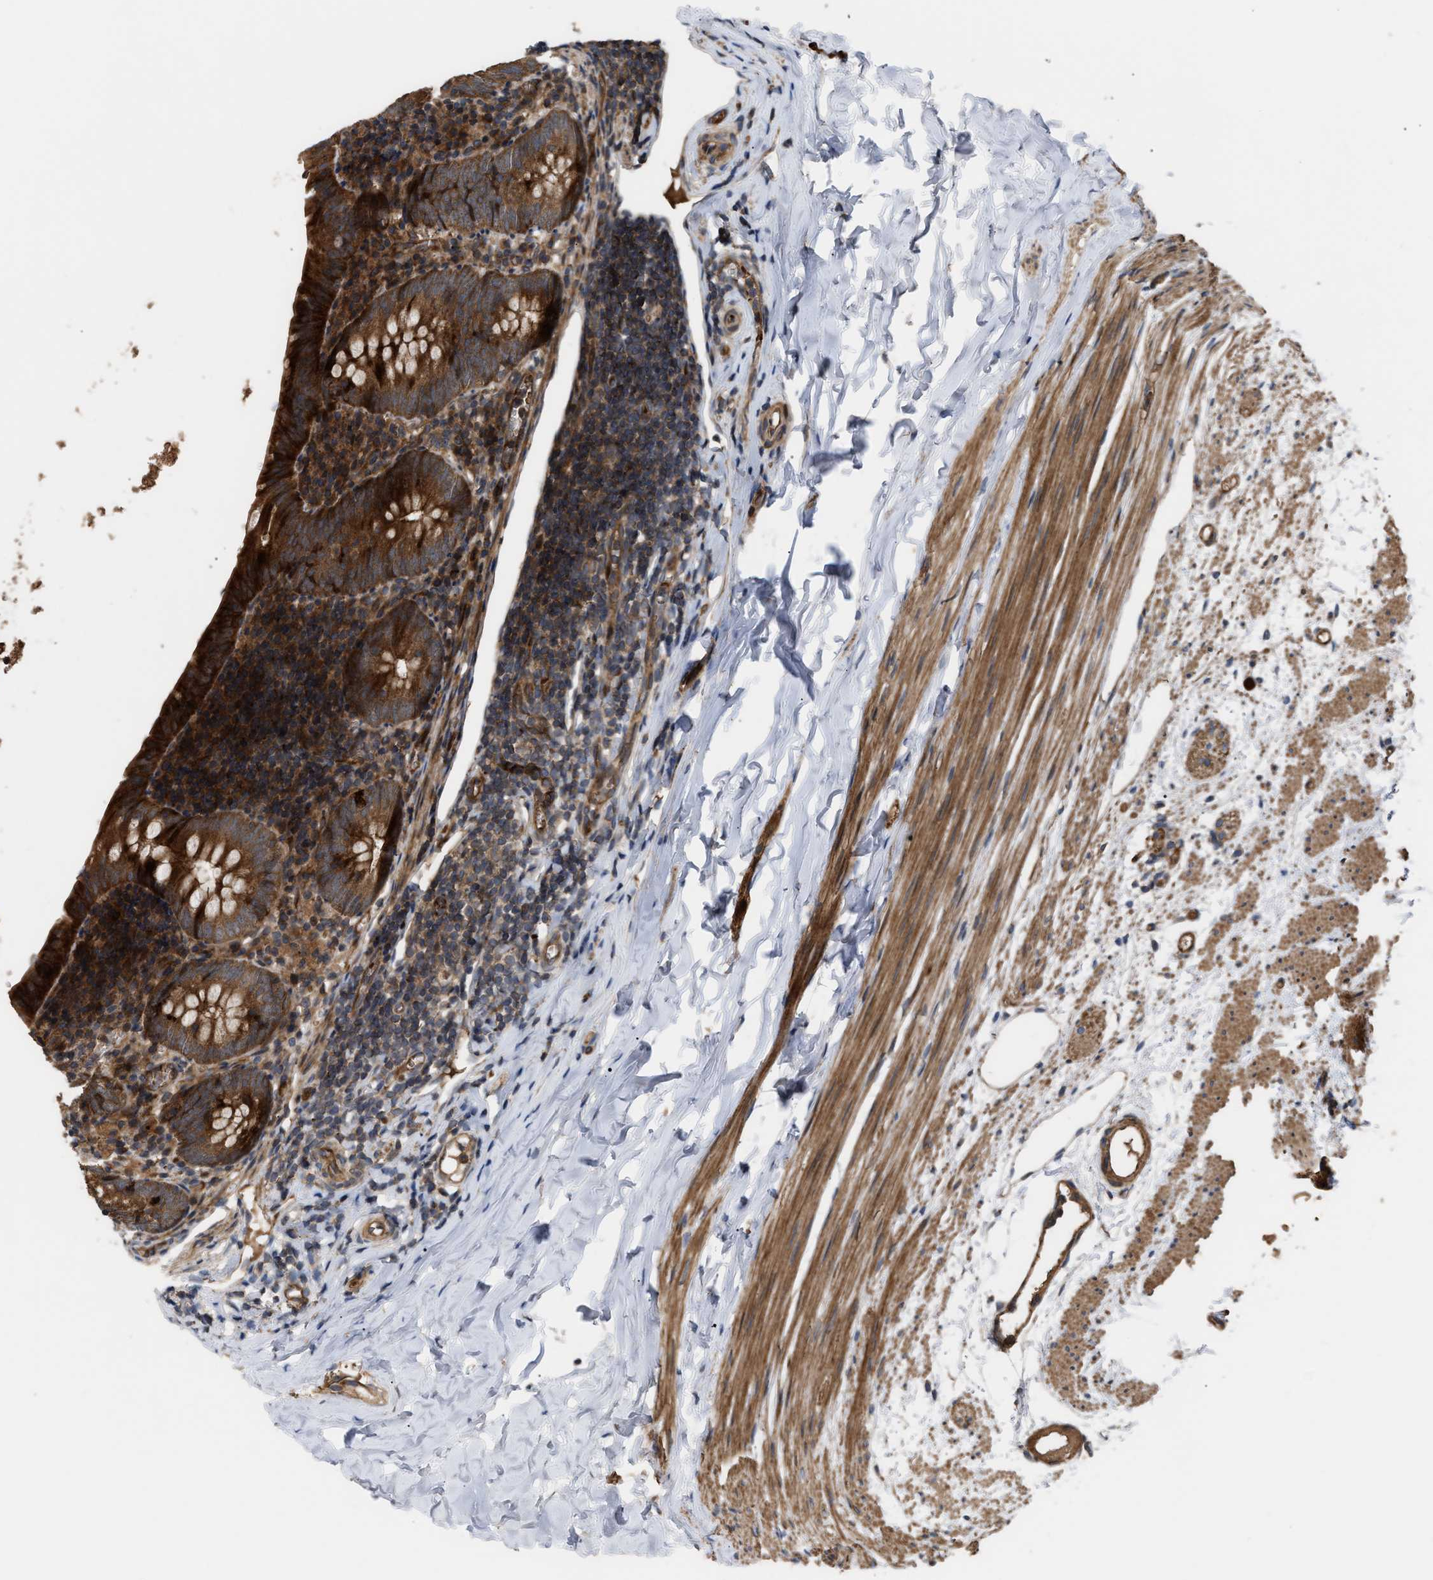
{"staining": {"intensity": "strong", "quantity": ">75%", "location": "cytoplasmic/membranous"}, "tissue": "appendix", "cell_type": "Glandular cells", "image_type": "normal", "snomed": [{"axis": "morphology", "description": "Normal tissue, NOS"}, {"axis": "topography", "description": "Appendix"}], "caption": "Unremarkable appendix was stained to show a protein in brown. There is high levels of strong cytoplasmic/membranous staining in approximately >75% of glandular cells.", "gene": "STAU1", "patient": {"sex": "female", "age": 10}}